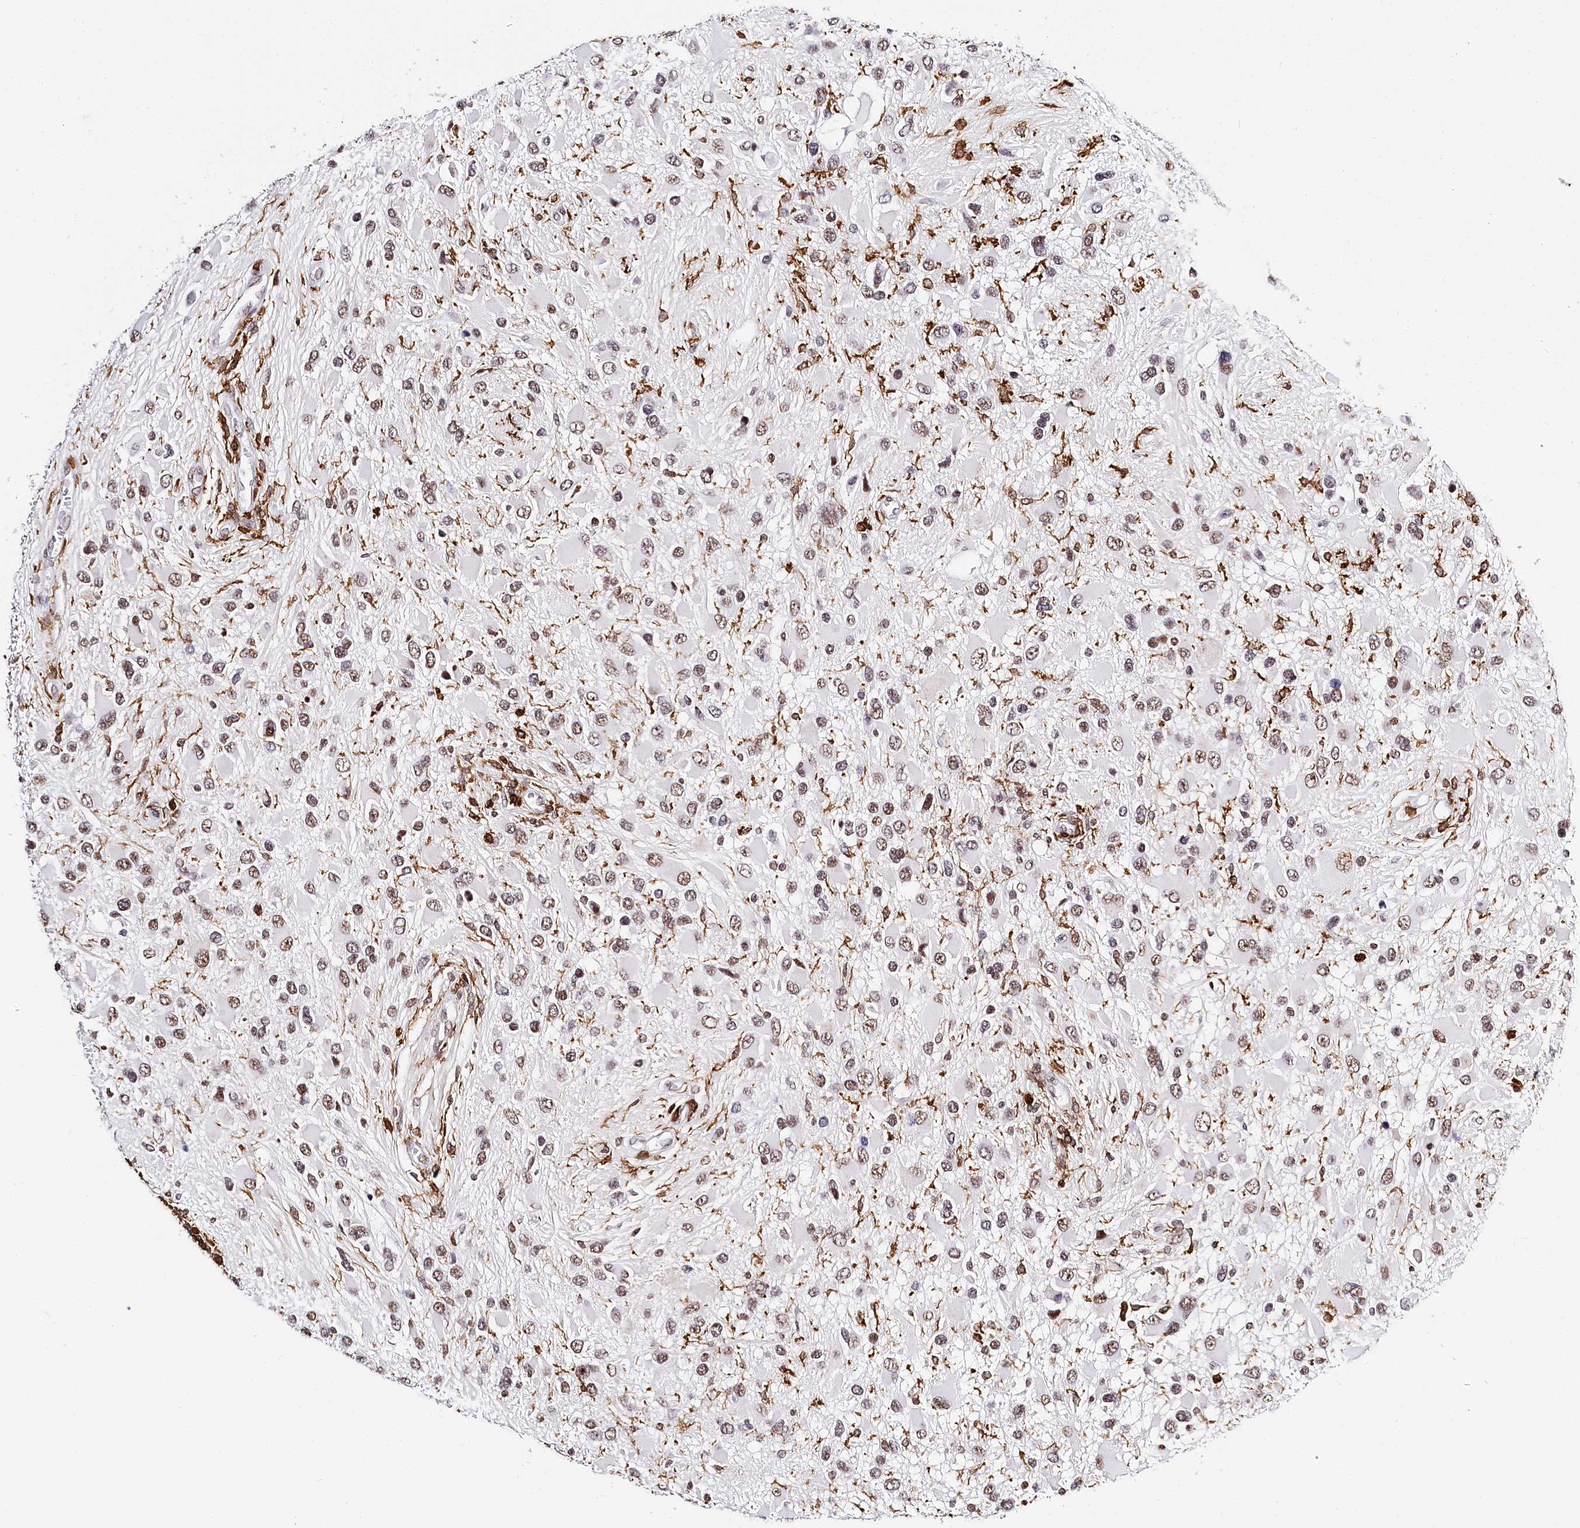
{"staining": {"intensity": "weak", "quantity": ">75%", "location": "nuclear"}, "tissue": "glioma", "cell_type": "Tumor cells", "image_type": "cancer", "snomed": [{"axis": "morphology", "description": "Glioma, malignant, High grade"}, {"axis": "topography", "description": "Brain"}], "caption": "High-grade glioma (malignant) tissue displays weak nuclear positivity in about >75% of tumor cells", "gene": "BARD1", "patient": {"sex": "male", "age": 53}}